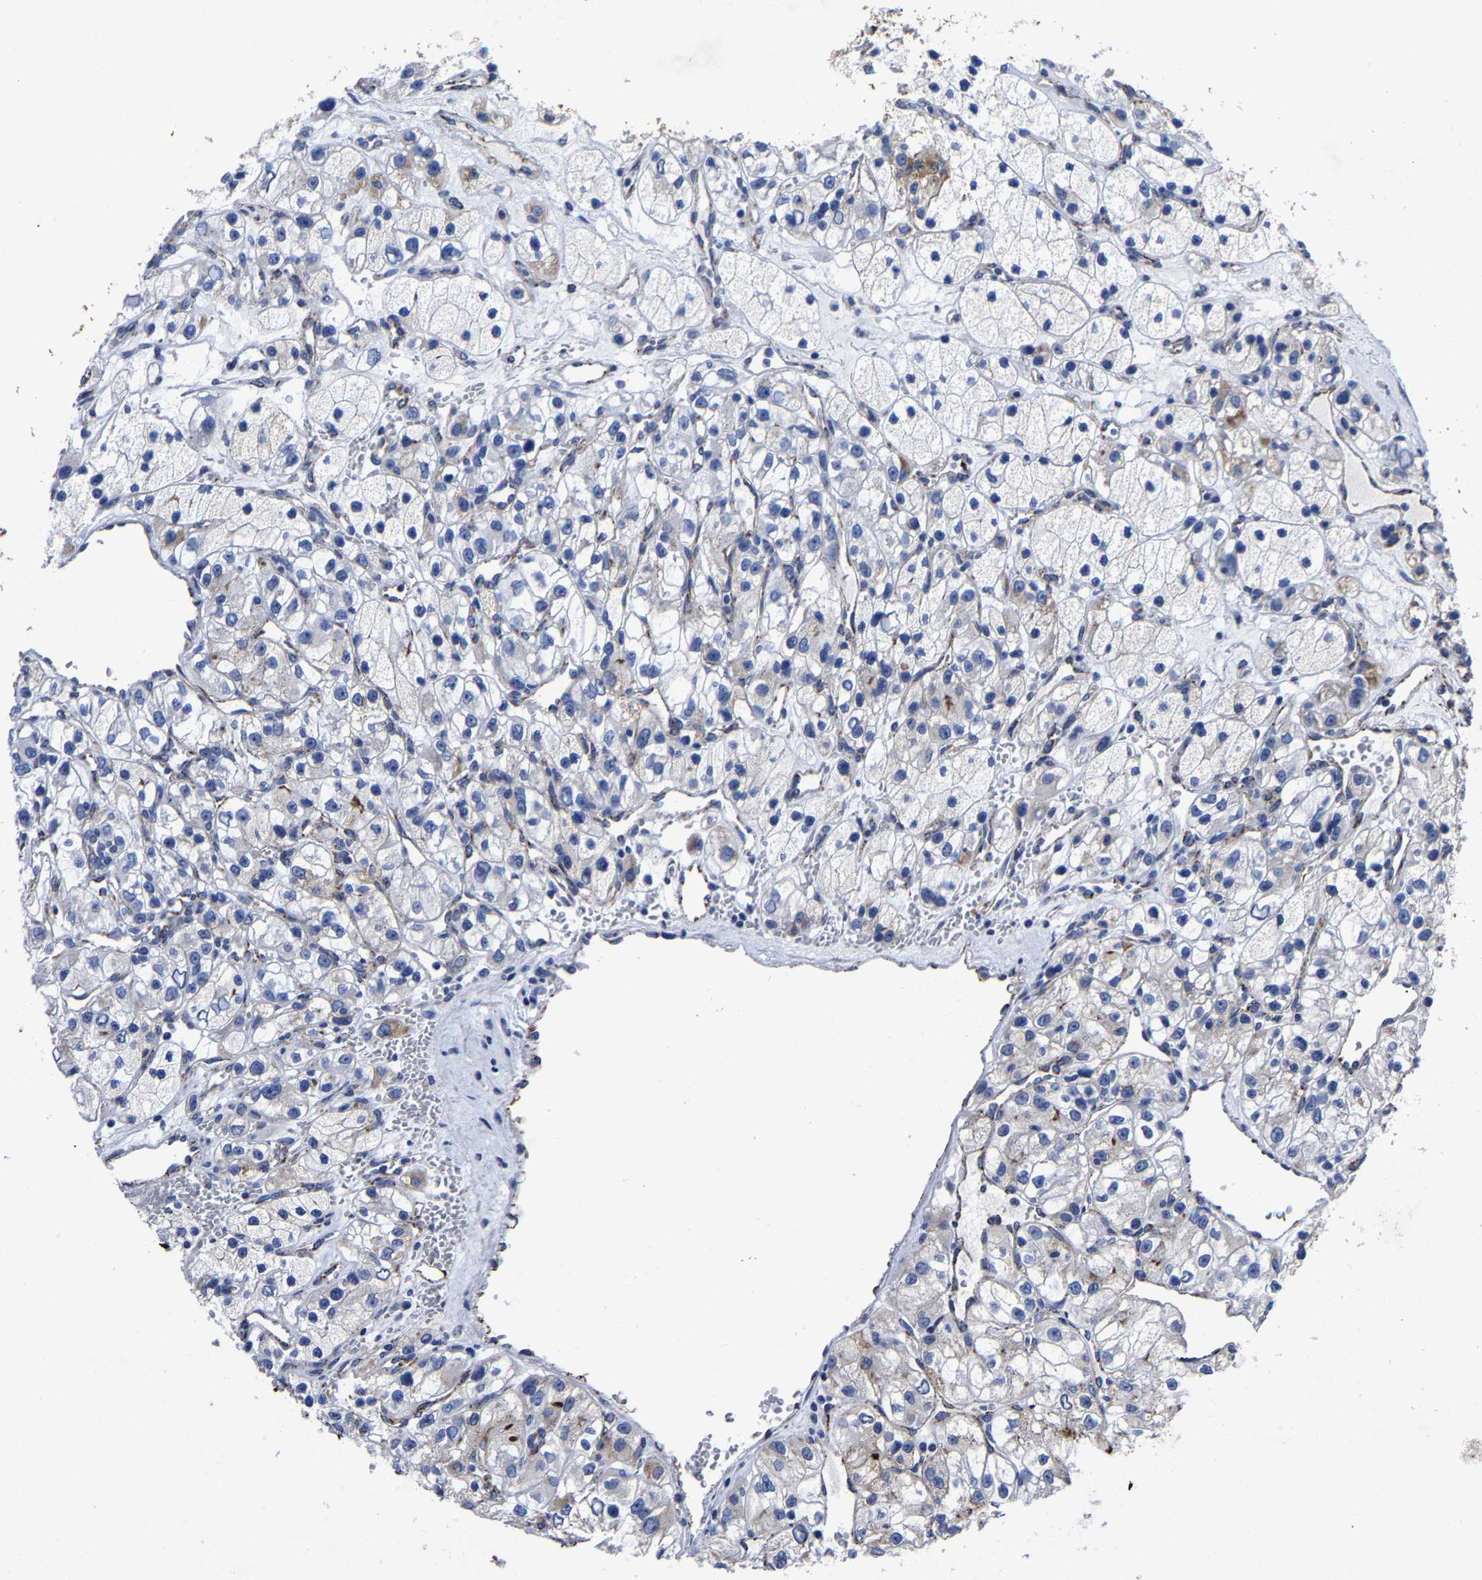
{"staining": {"intensity": "negative", "quantity": "none", "location": "none"}, "tissue": "renal cancer", "cell_type": "Tumor cells", "image_type": "cancer", "snomed": [{"axis": "morphology", "description": "Adenocarcinoma, NOS"}, {"axis": "topography", "description": "Kidney"}], "caption": "Immunohistochemical staining of adenocarcinoma (renal) reveals no significant expression in tumor cells.", "gene": "AASS", "patient": {"sex": "female", "age": 57}}